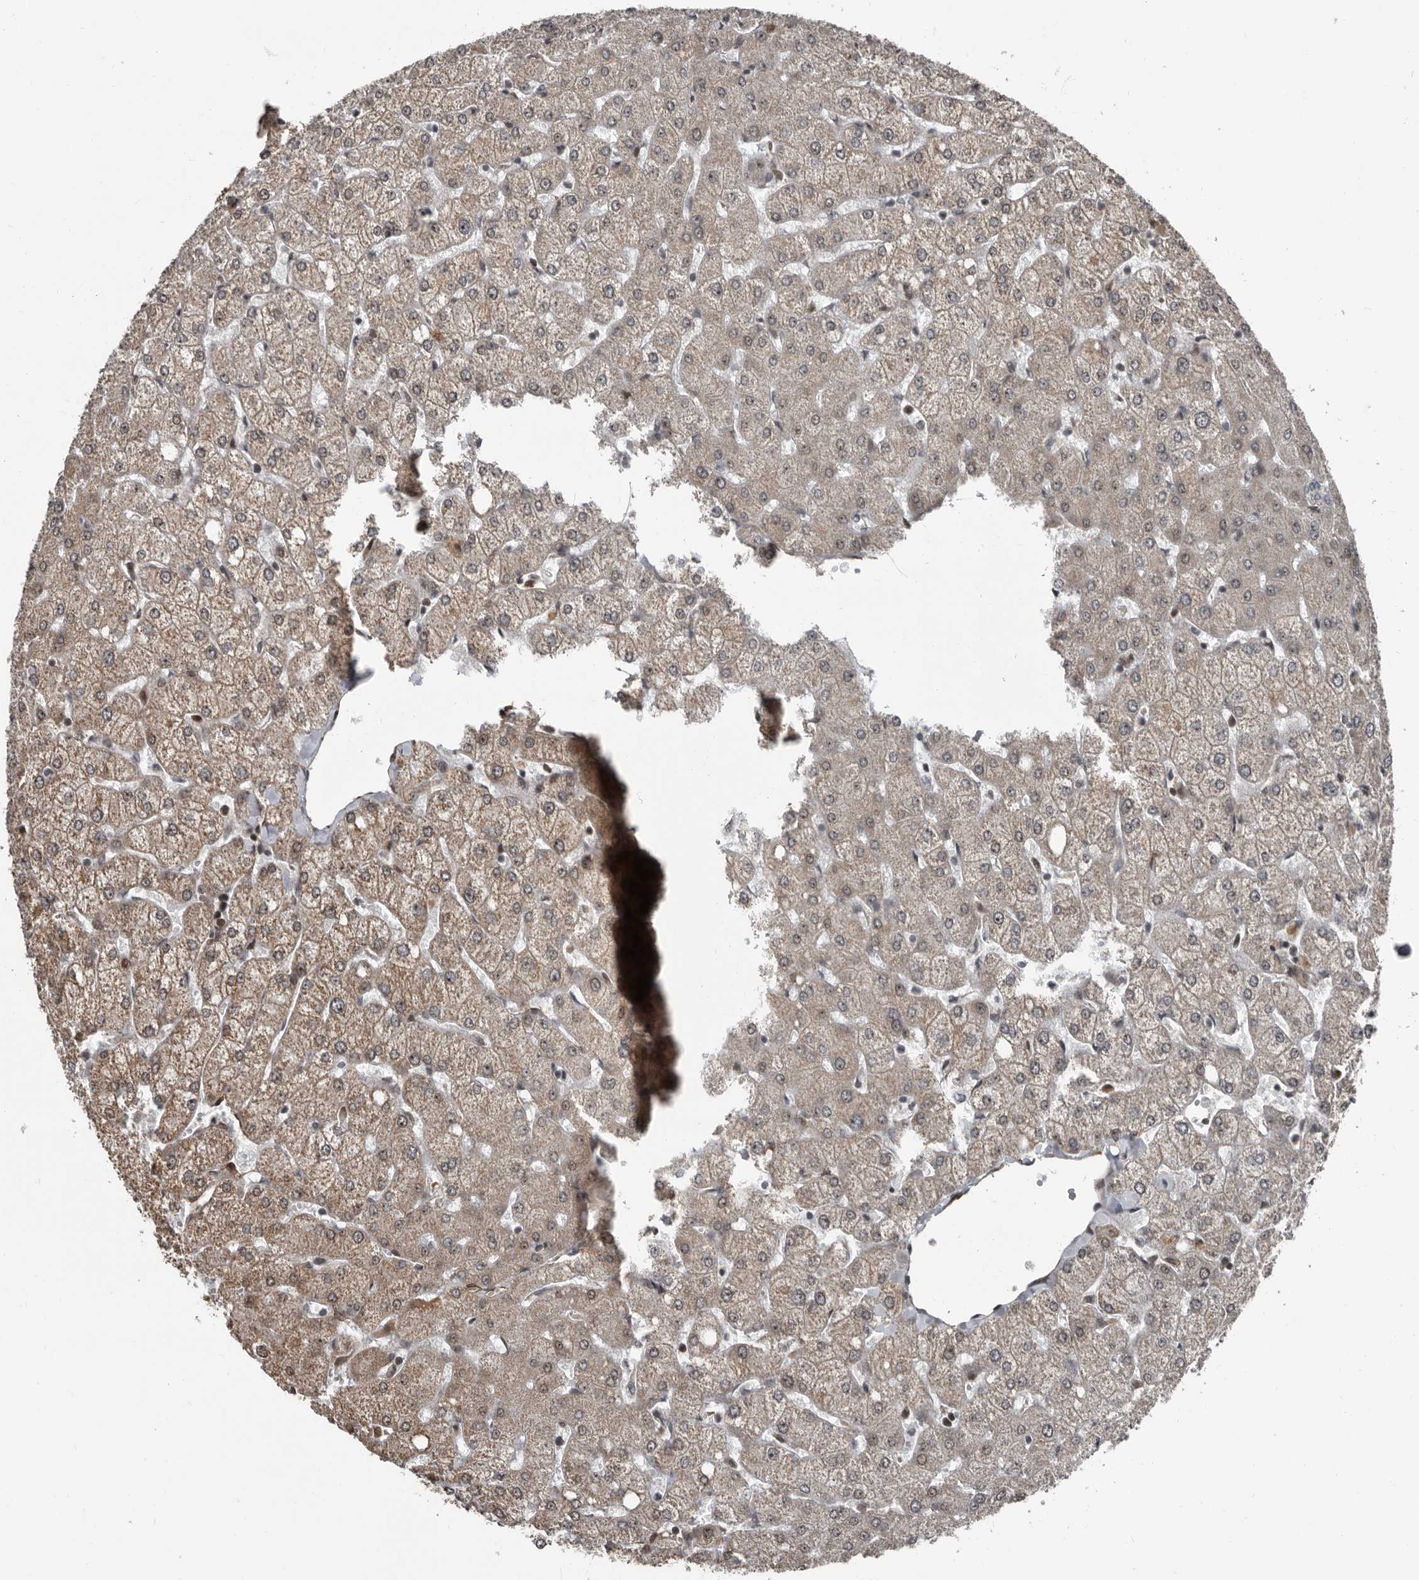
{"staining": {"intensity": "negative", "quantity": "none", "location": "none"}, "tissue": "liver", "cell_type": "Cholangiocytes", "image_type": "normal", "snomed": [{"axis": "morphology", "description": "Normal tissue, NOS"}, {"axis": "topography", "description": "Liver"}], "caption": "This histopathology image is of benign liver stained with immunohistochemistry (IHC) to label a protein in brown with the nuclei are counter-stained blue. There is no staining in cholangiocytes.", "gene": "CHD1L", "patient": {"sex": "female", "age": 54}}